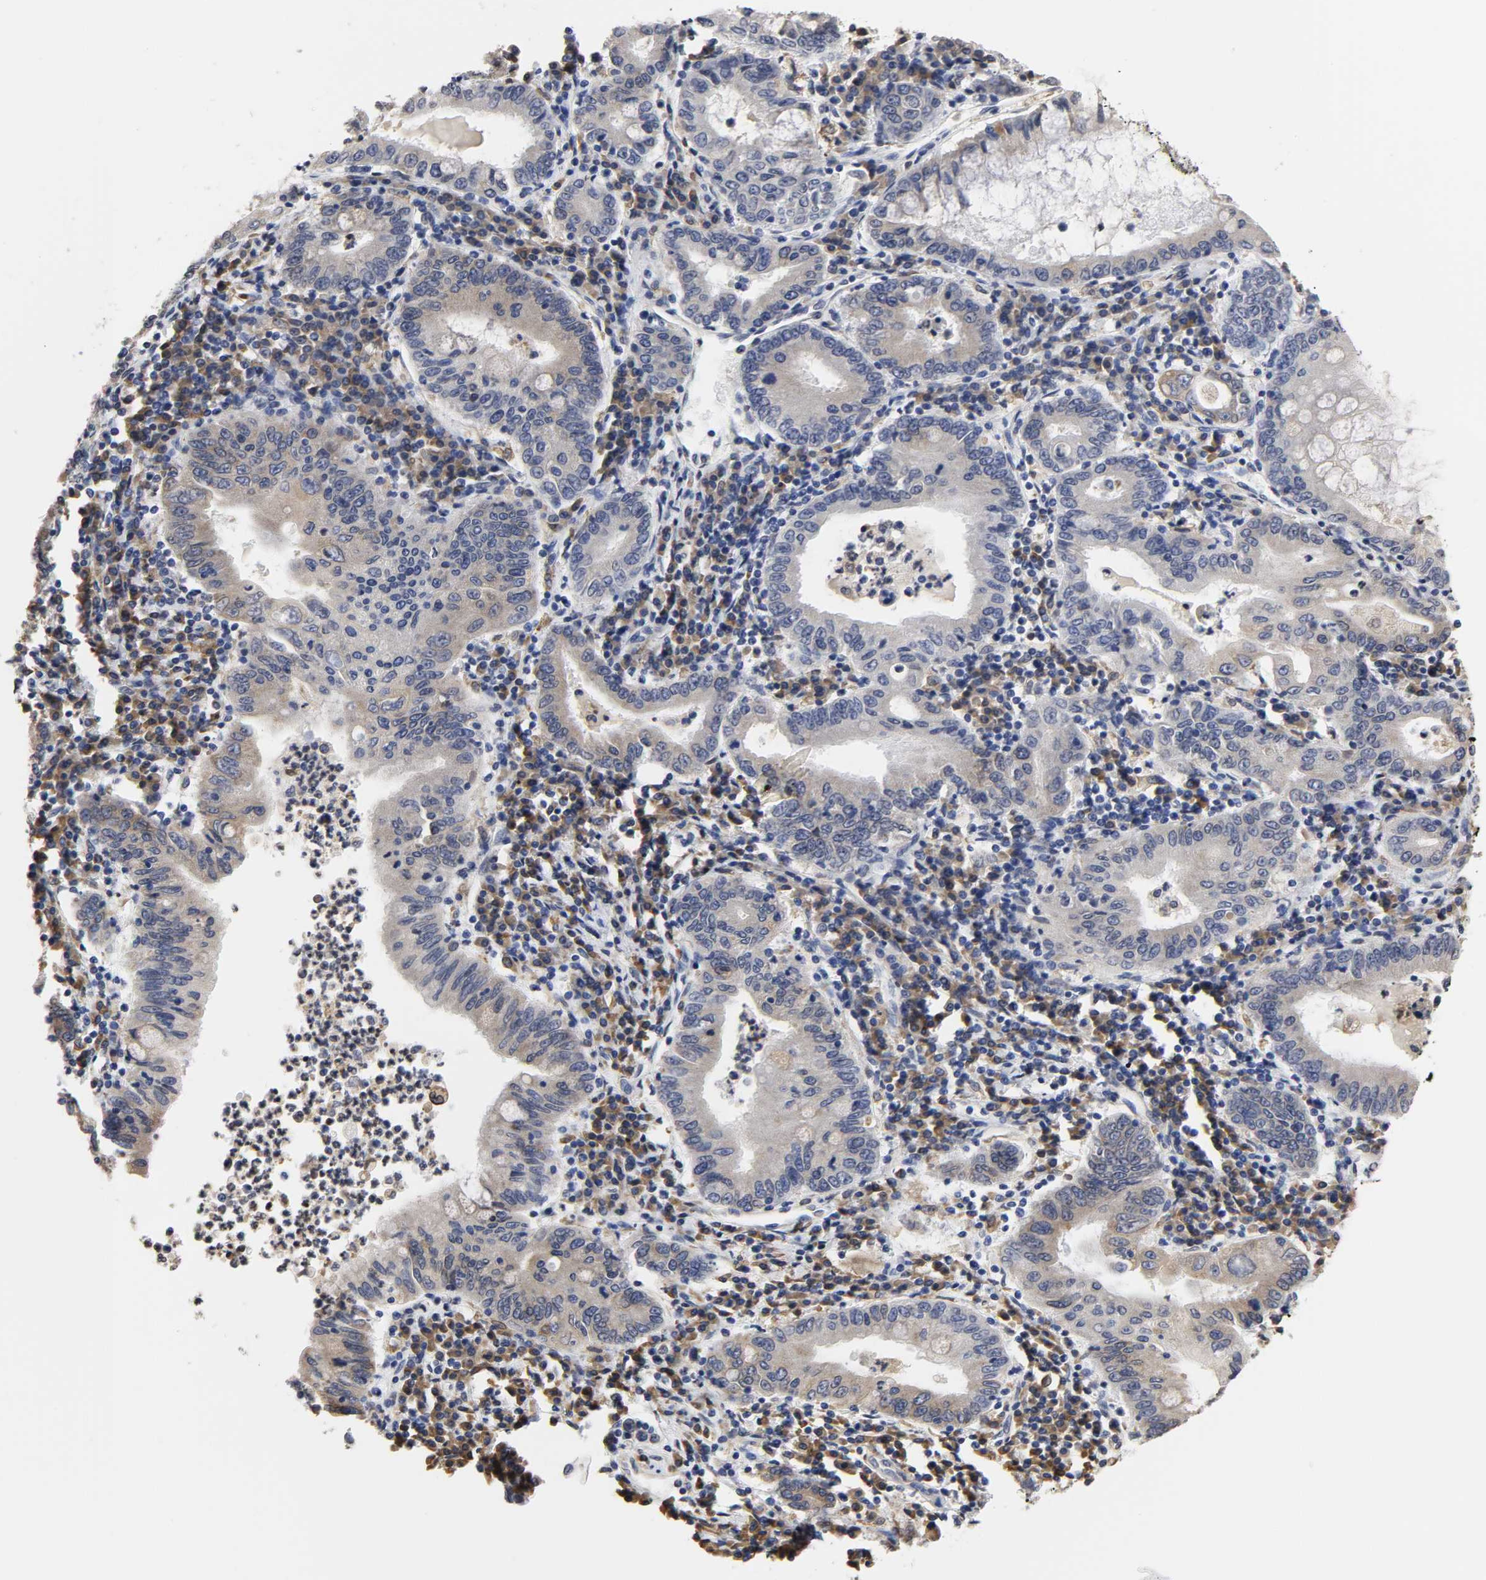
{"staining": {"intensity": "weak", "quantity": "25%-75%", "location": "cytoplasmic/membranous"}, "tissue": "stomach cancer", "cell_type": "Tumor cells", "image_type": "cancer", "snomed": [{"axis": "morphology", "description": "Normal tissue, NOS"}, {"axis": "morphology", "description": "Adenocarcinoma, NOS"}, {"axis": "topography", "description": "Esophagus"}, {"axis": "topography", "description": "Stomach, upper"}, {"axis": "topography", "description": "Peripheral nerve tissue"}], "caption": "Weak cytoplasmic/membranous expression for a protein is appreciated in about 25%-75% of tumor cells of stomach cancer using IHC.", "gene": "HCK", "patient": {"sex": "male", "age": 62}}